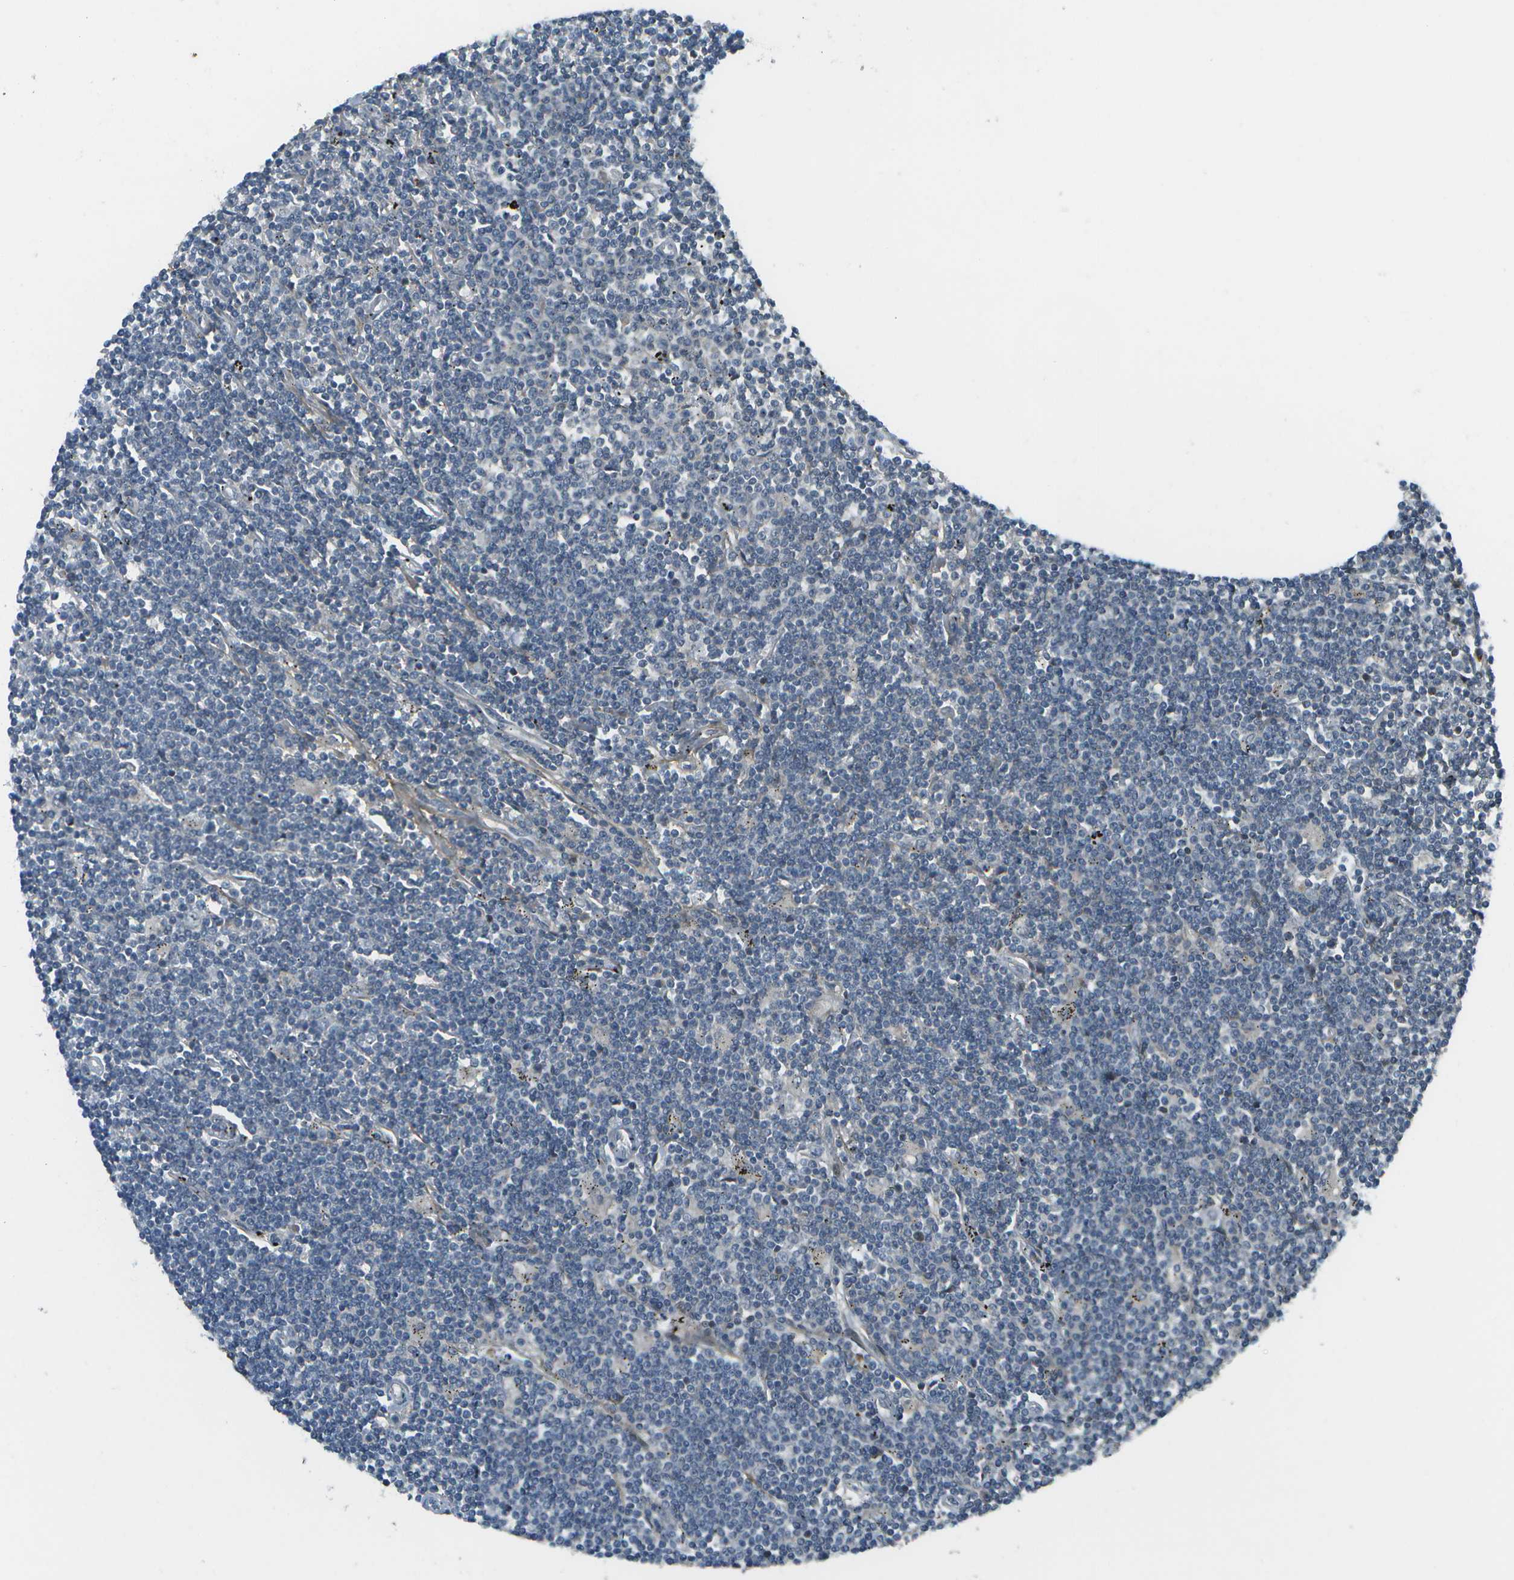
{"staining": {"intensity": "negative", "quantity": "none", "location": "none"}, "tissue": "lymphoma", "cell_type": "Tumor cells", "image_type": "cancer", "snomed": [{"axis": "morphology", "description": "Malignant lymphoma, non-Hodgkin's type, Low grade"}, {"axis": "topography", "description": "Spleen"}], "caption": "The photomicrograph shows no significant positivity in tumor cells of lymphoma.", "gene": "WNK2", "patient": {"sex": "male", "age": 76}}